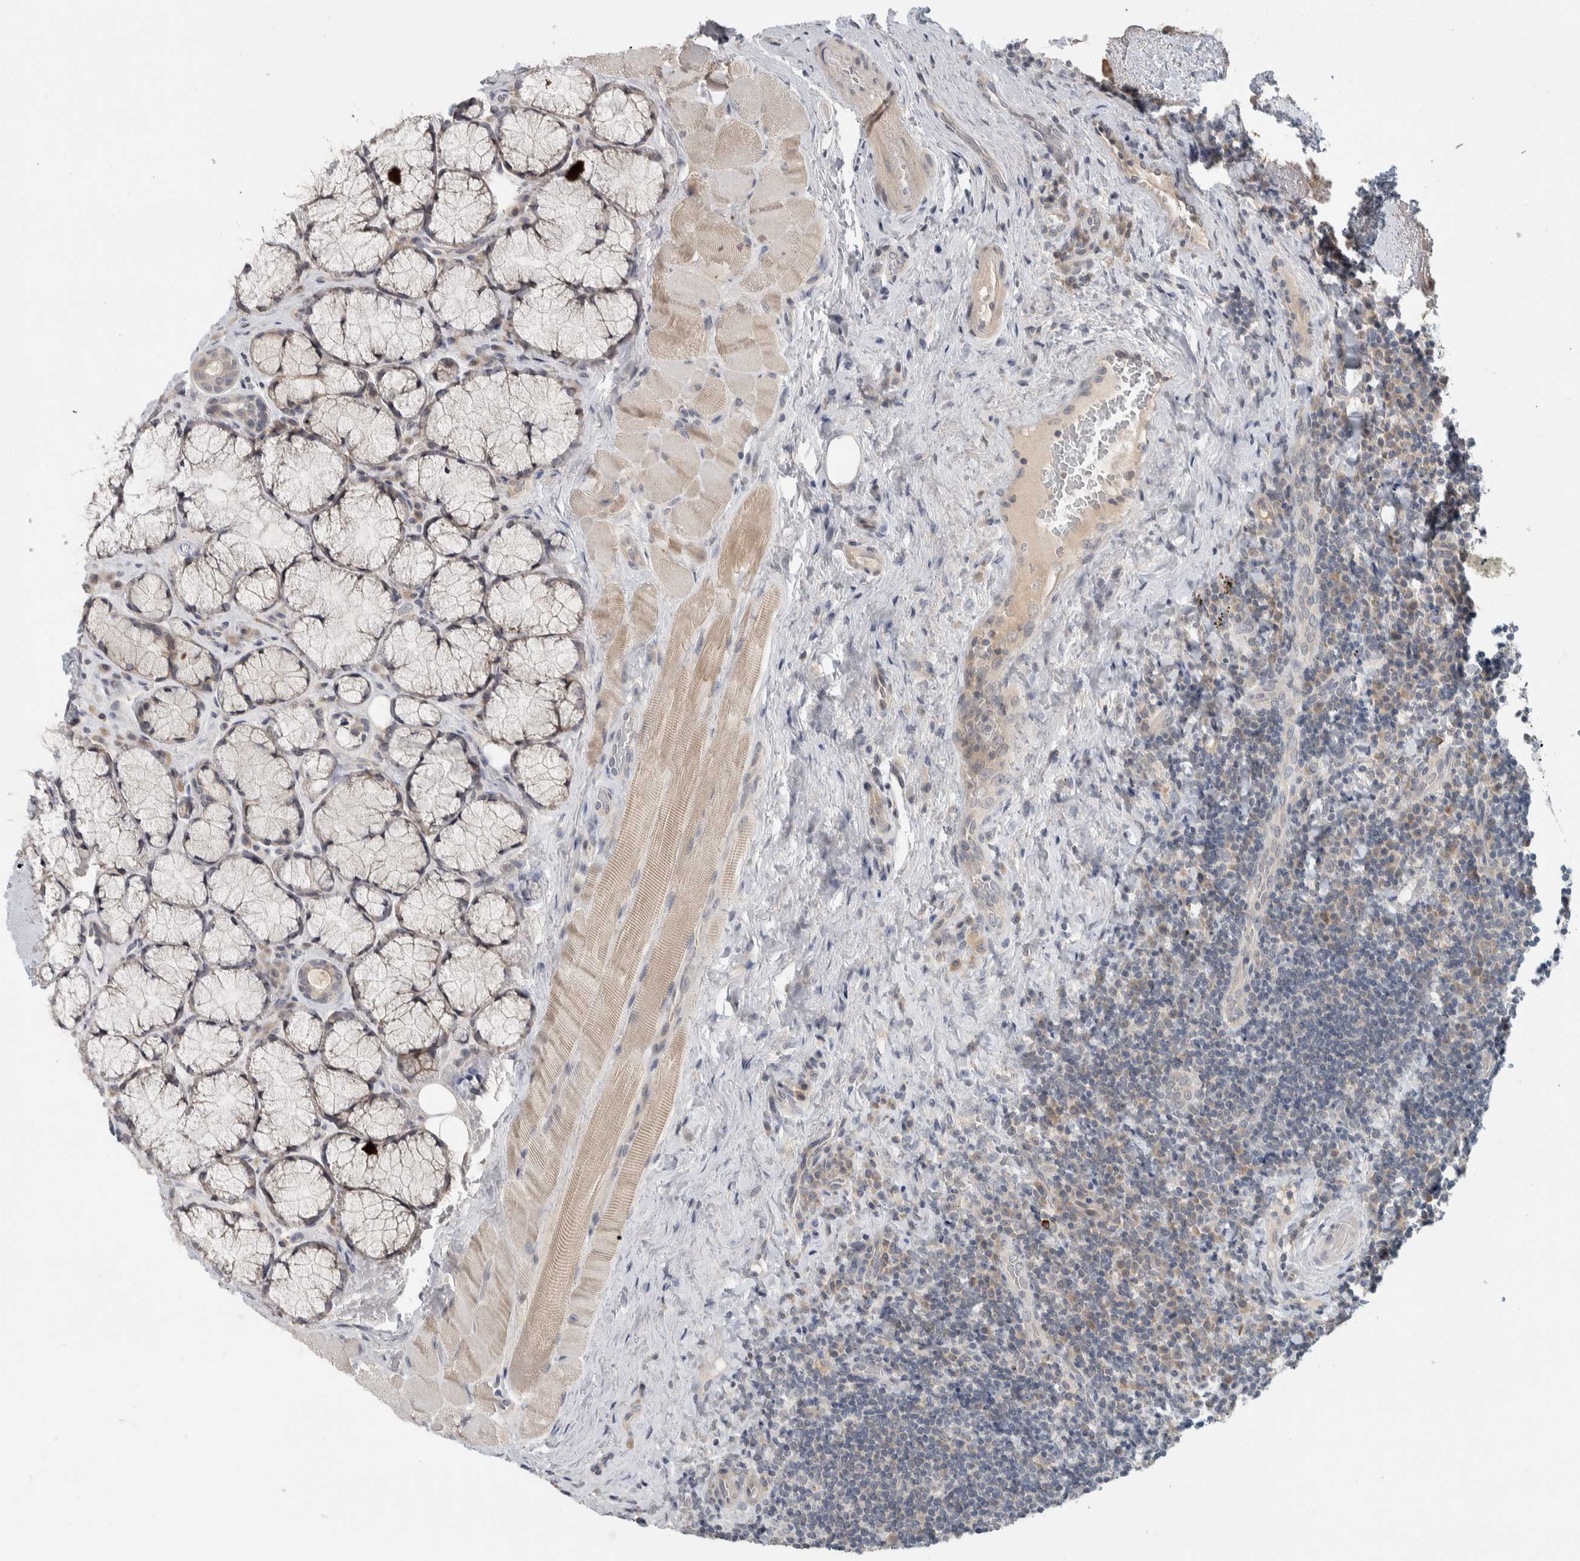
{"staining": {"intensity": "negative", "quantity": "none", "location": "none"}, "tissue": "lymphoma", "cell_type": "Tumor cells", "image_type": "cancer", "snomed": [{"axis": "morphology", "description": "Malignant lymphoma, non-Hodgkin's type, High grade"}, {"axis": "topography", "description": "Tonsil"}], "caption": "Immunohistochemistry (IHC) histopathology image of human lymphoma stained for a protein (brown), which shows no expression in tumor cells.", "gene": "AFP", "patient": {"sex": "female", "age": 36}}